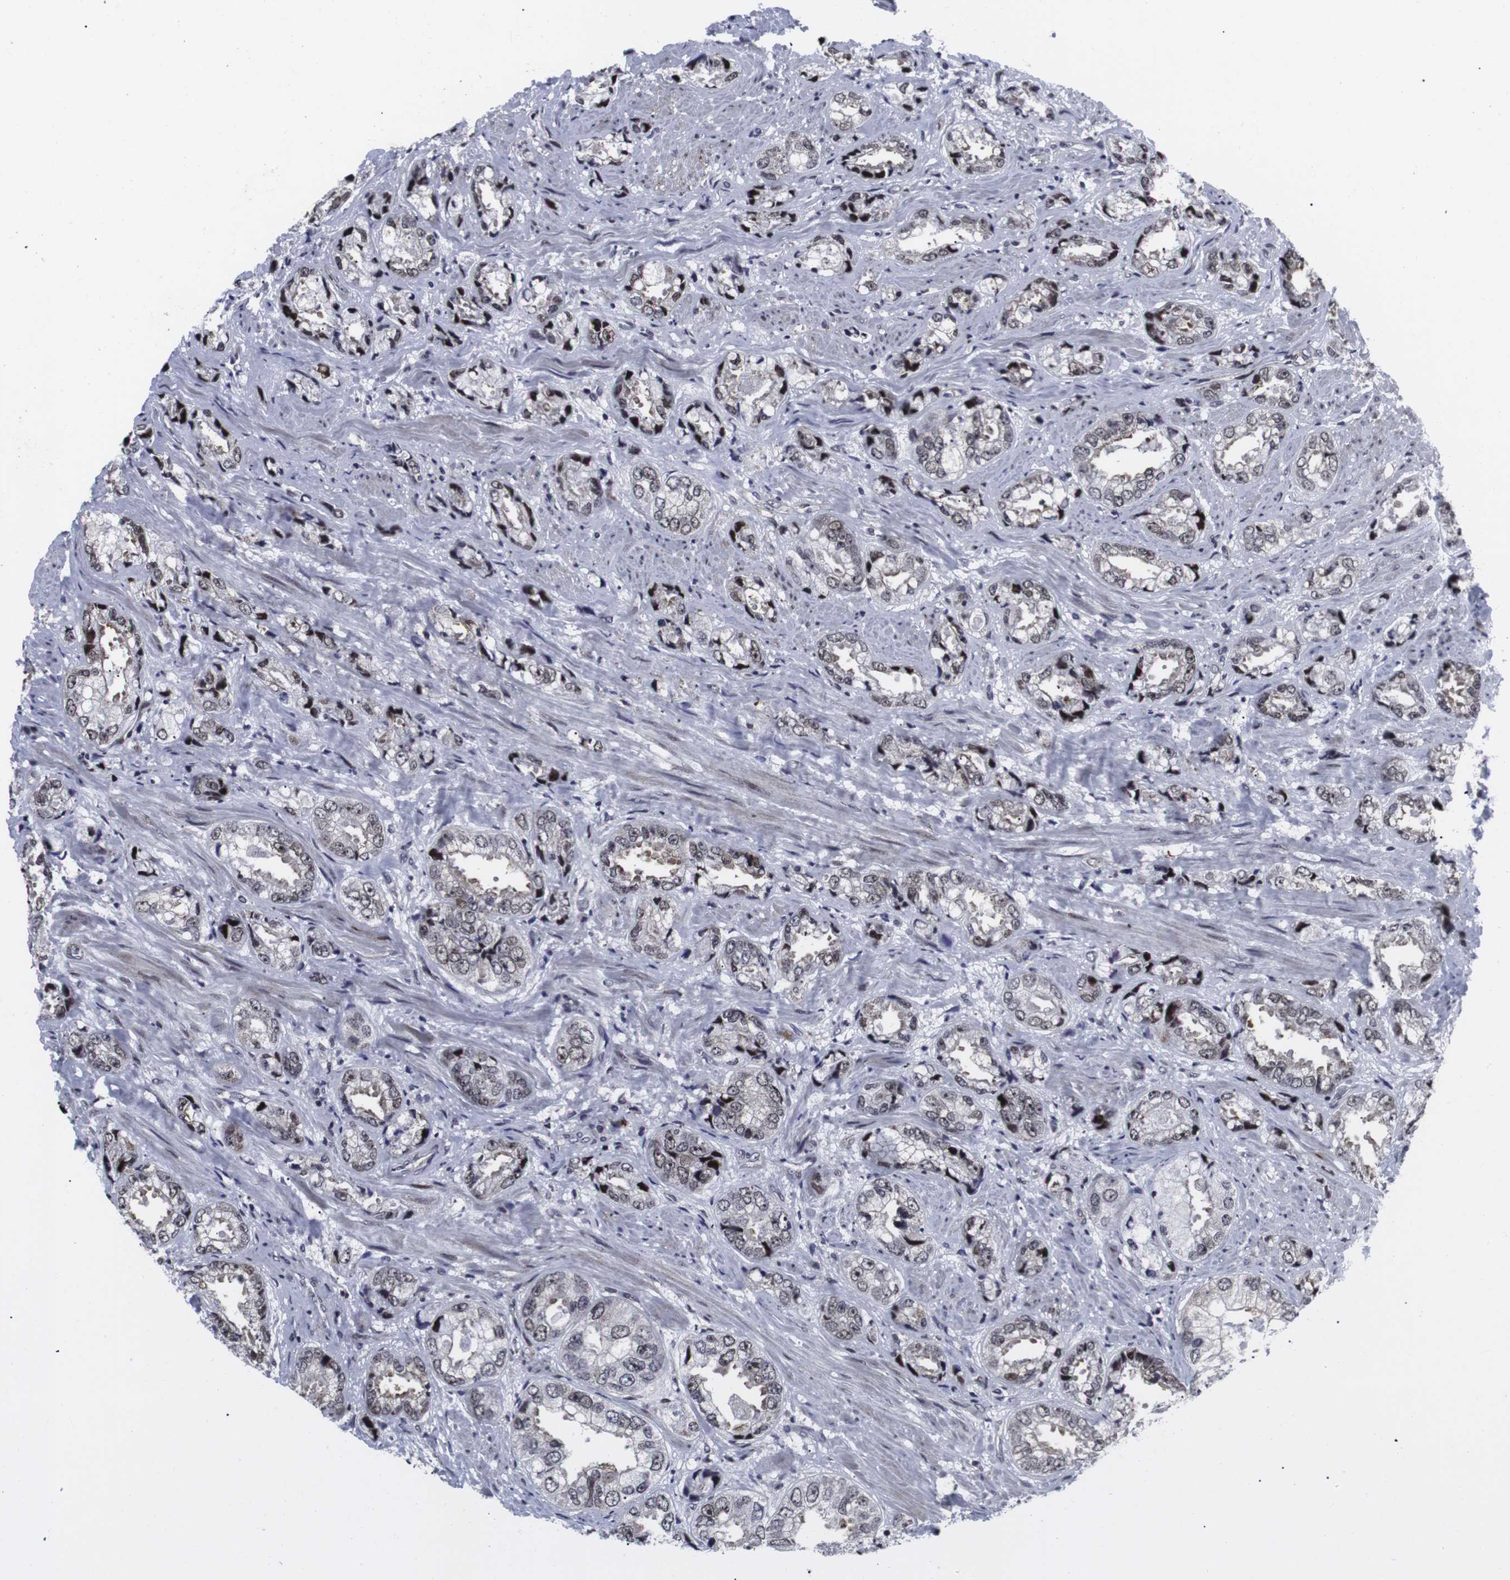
{"staining": {"intensity": "weak", "quantity": "25%-75%", "location": "nuclear"}, "tissue": "prostate cancer", "cell_type": "Tumor cells", "image_type": "cancer", "snomed": [{"axis": "morphology", "description": "Adenocarcinoma, High grade"}, {"axis": "topography", "description": "Prostate"}], "caption": "Immunohistochemical staining of human prostate cancer (high-grade adenocarcinoma) displays low levels of weak nuclear positivity in approximately 25%-75% of tumor cells.", "gene": "MLH1", "patient": {"sex": "male", "age": 61}}